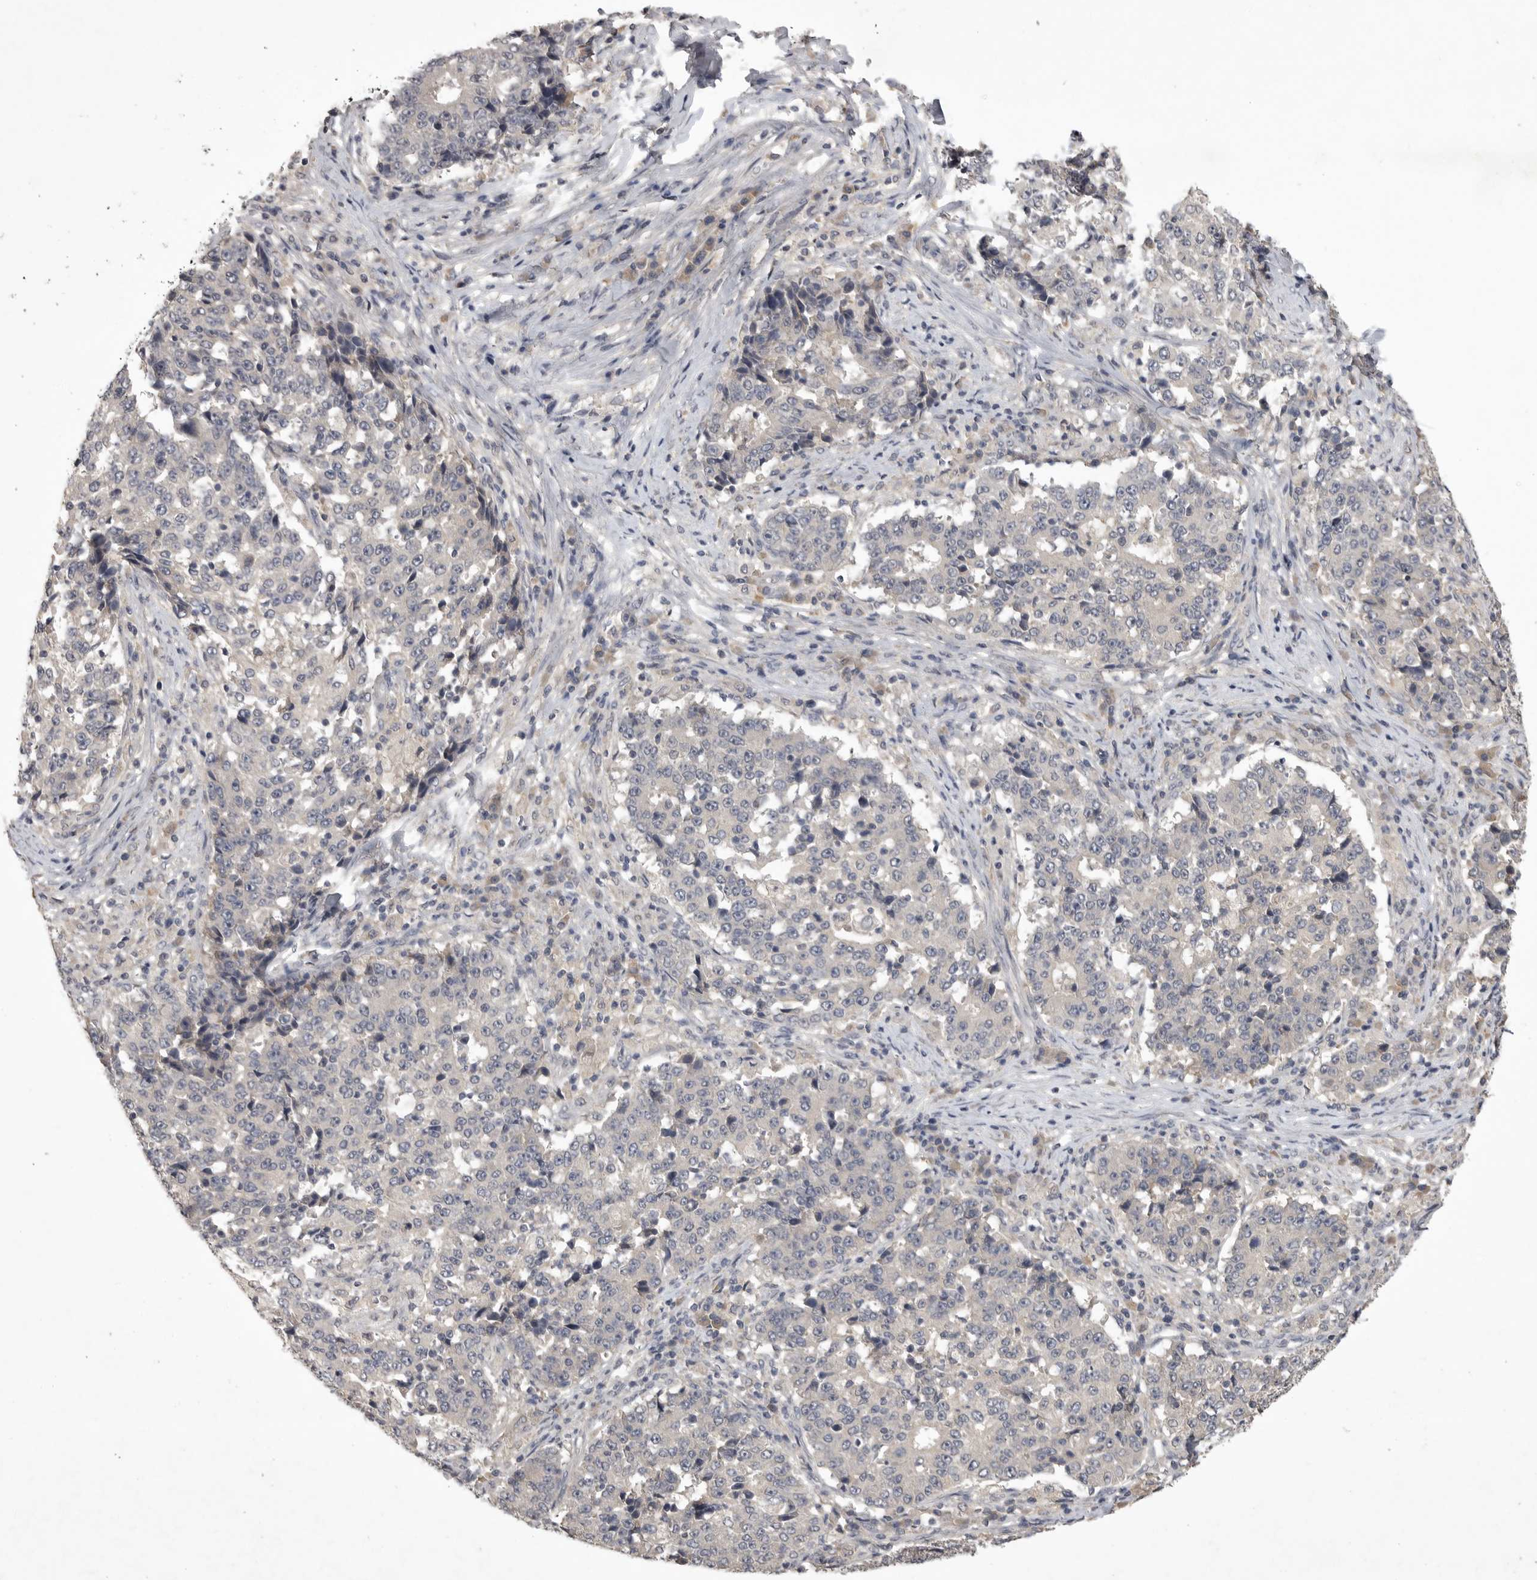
{"staining": {"intensity": "negative", "quantity": "none", "location": "none"}, "tissue": "stomach cancer", "cell_type": "Tumor cells", "image_type": "cancer", "snomed": [{"axis": "morphology", "description": "Adenocarcinoma, NOS"}, {"axis": "topography", "description": "Stomach"}], "caption": "High magnification brightfield microscopy of stomach adenocarcinoma stained with DAB (3,3'-diaminobenzidine) (brown) and counterstained with hematoxylin (blue): tumor cells show no significant positivity.", "gene": "ZNF114", "patient": {"sex": "male", "age": 59}}